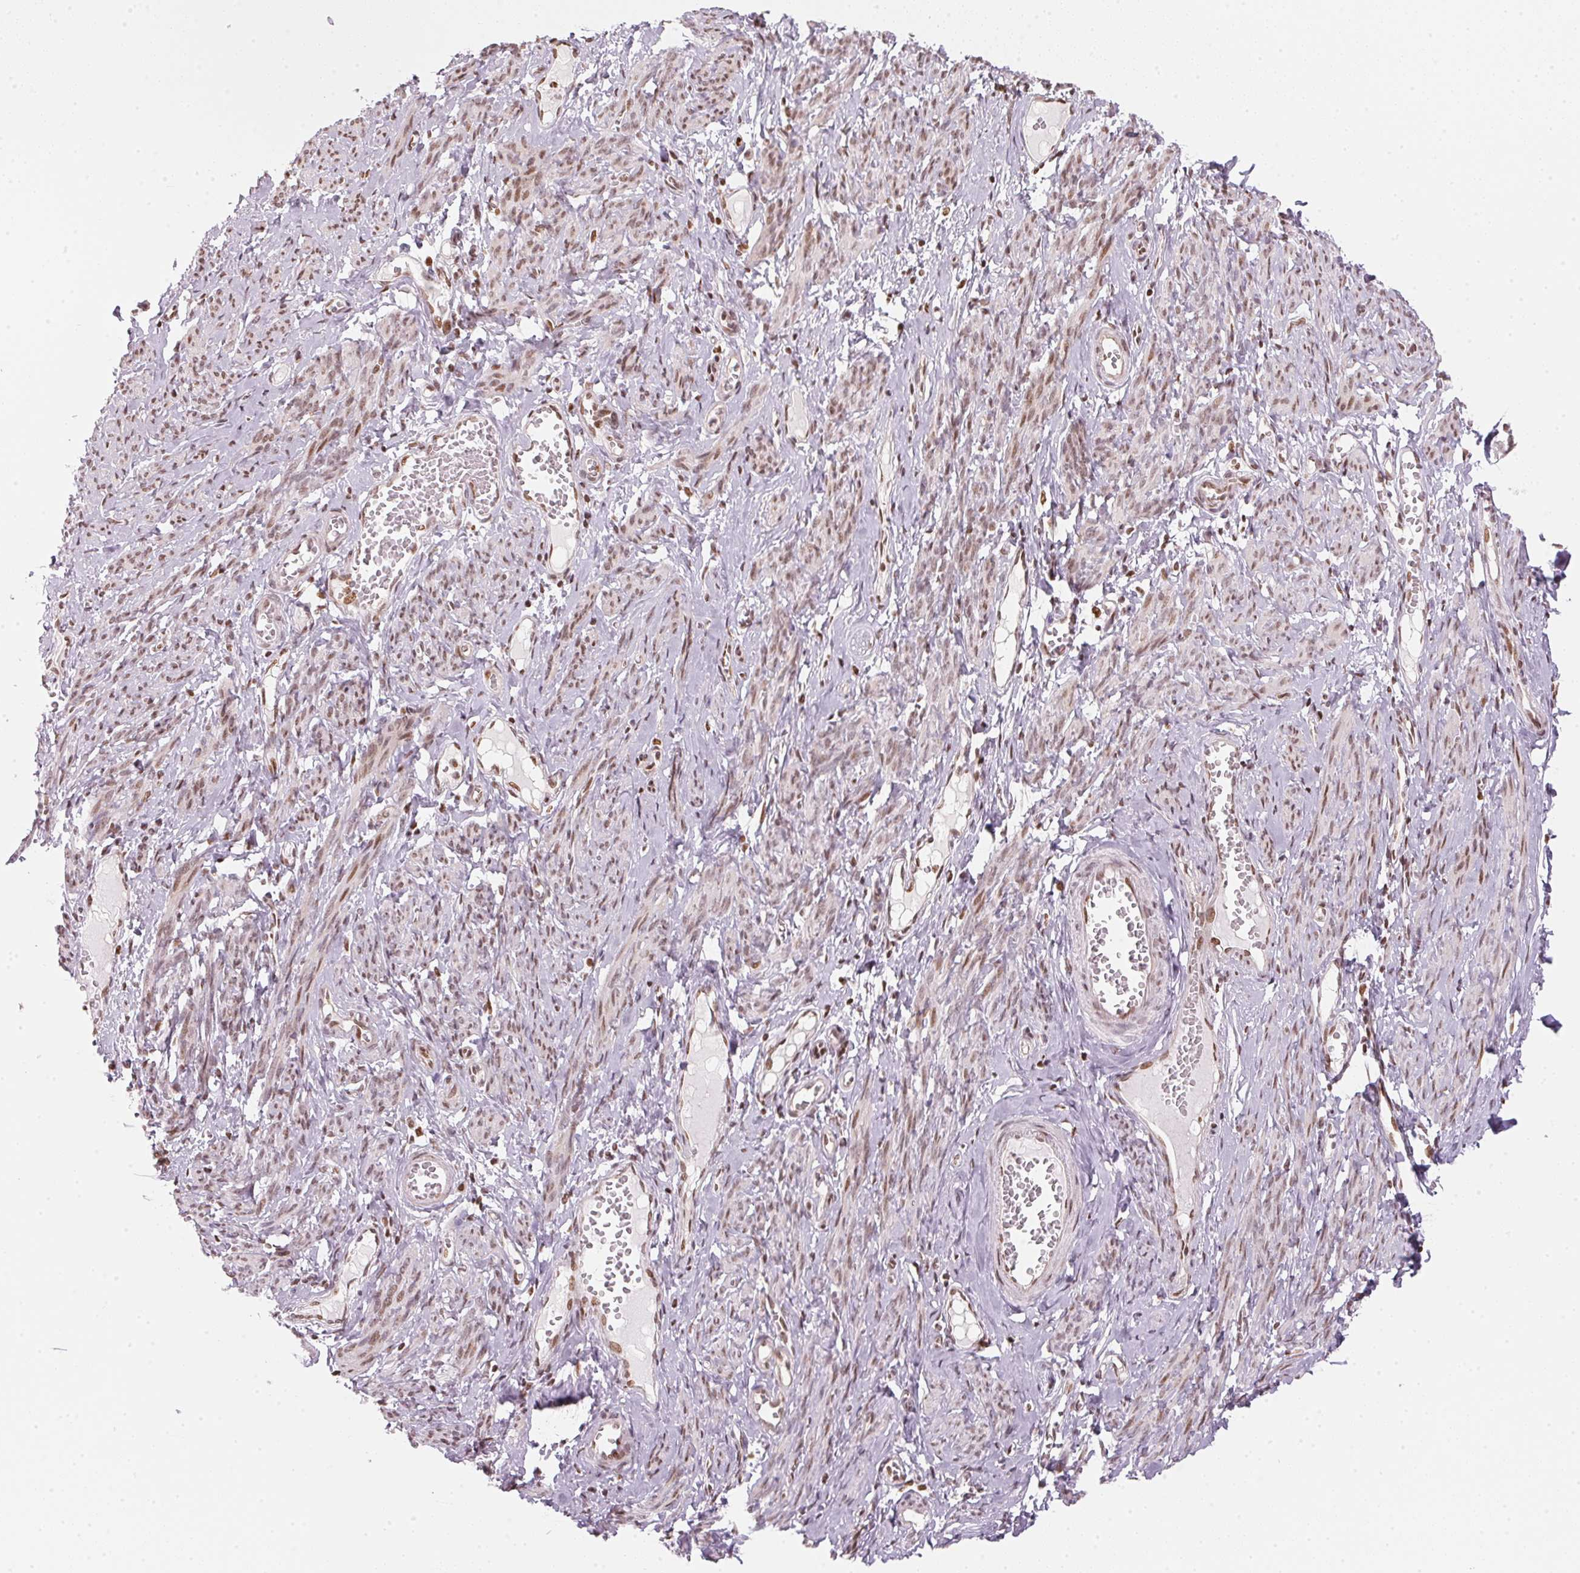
{"staining": {"intensity": "moderate", "quantity": "25%-75%", "location": "nuclear"}, "tissue": "smooth muscle", "cell_type": "Smooth muscle cells", "image_type": "normal", "snomed": [{"axis": "morphology", "description": "Normal tissue, NOS"}, {"axis": "topography", "description": "Smooth muscle"}], "caption": "Immunohistochemical staining of normal smooth muscle exhibits 25%-75% levels of moderate nuclear protein expression in approximately 25%-75% of smooth muscle cells.", "gene": "KAT6A", "patient": {"sex": "female", "age": 65}}